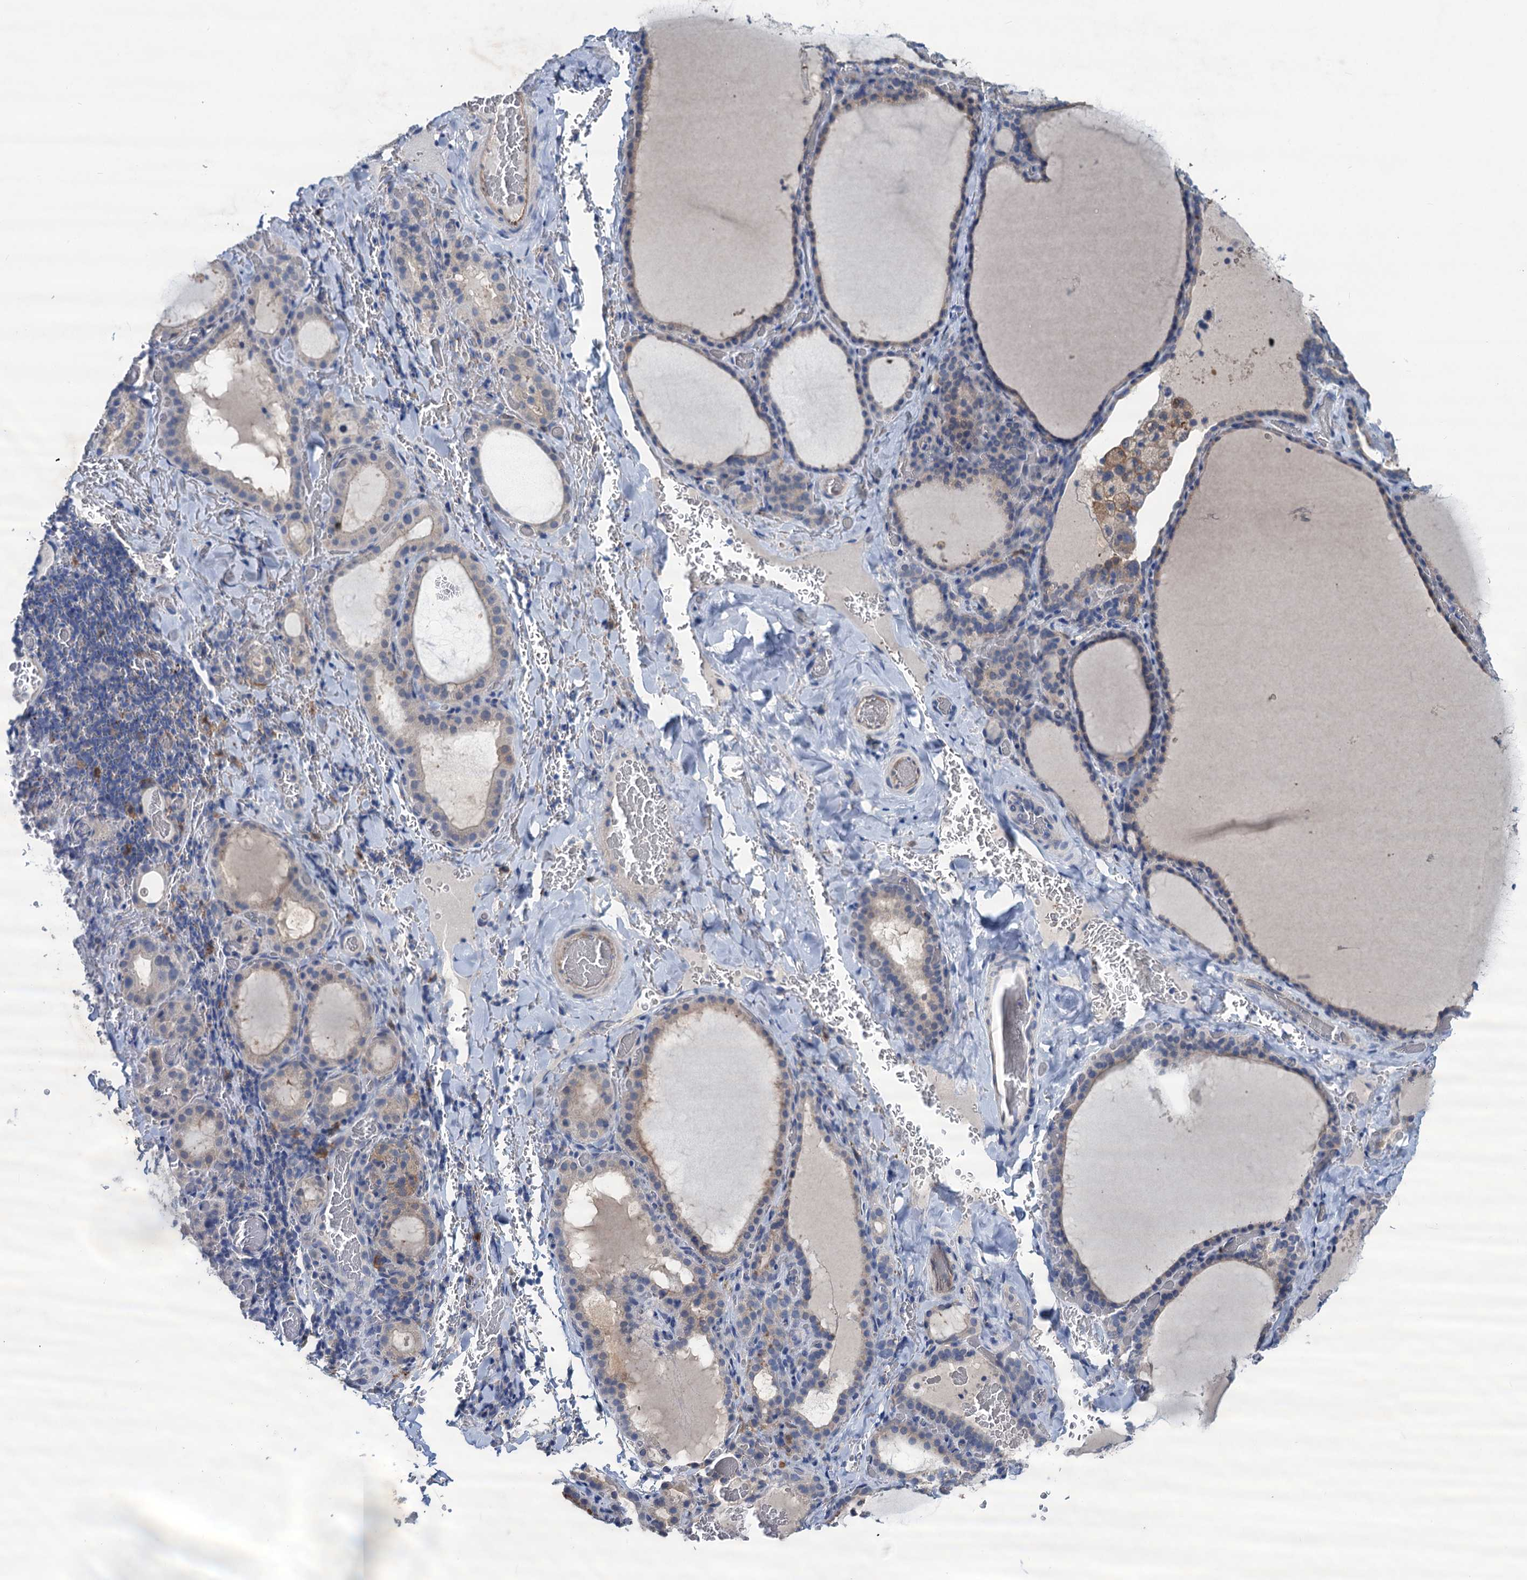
{"staining": {"intensity": "moderate", "quantity": "<25%", "location": "cytoplasmic/membranous"}, "tissue": "thyroid gland", "cell_type": "Glandular cells", "image_type": "normal", "snomed": [{"axis": "morphology", "description": "Normal tissue, NOS"}, {"axis": "topography", "description": "Thyroid gland"}], "caption": "Immunohistochemistry photomicrograph of normal thyroid gland stained for a protein (brown), which shows low levels of moderate cytoplasmic/membranous expression in approximately <25% of glandular cells.", "gene": "RTKN2", "patient": {"sex": "female", "age": 39}}